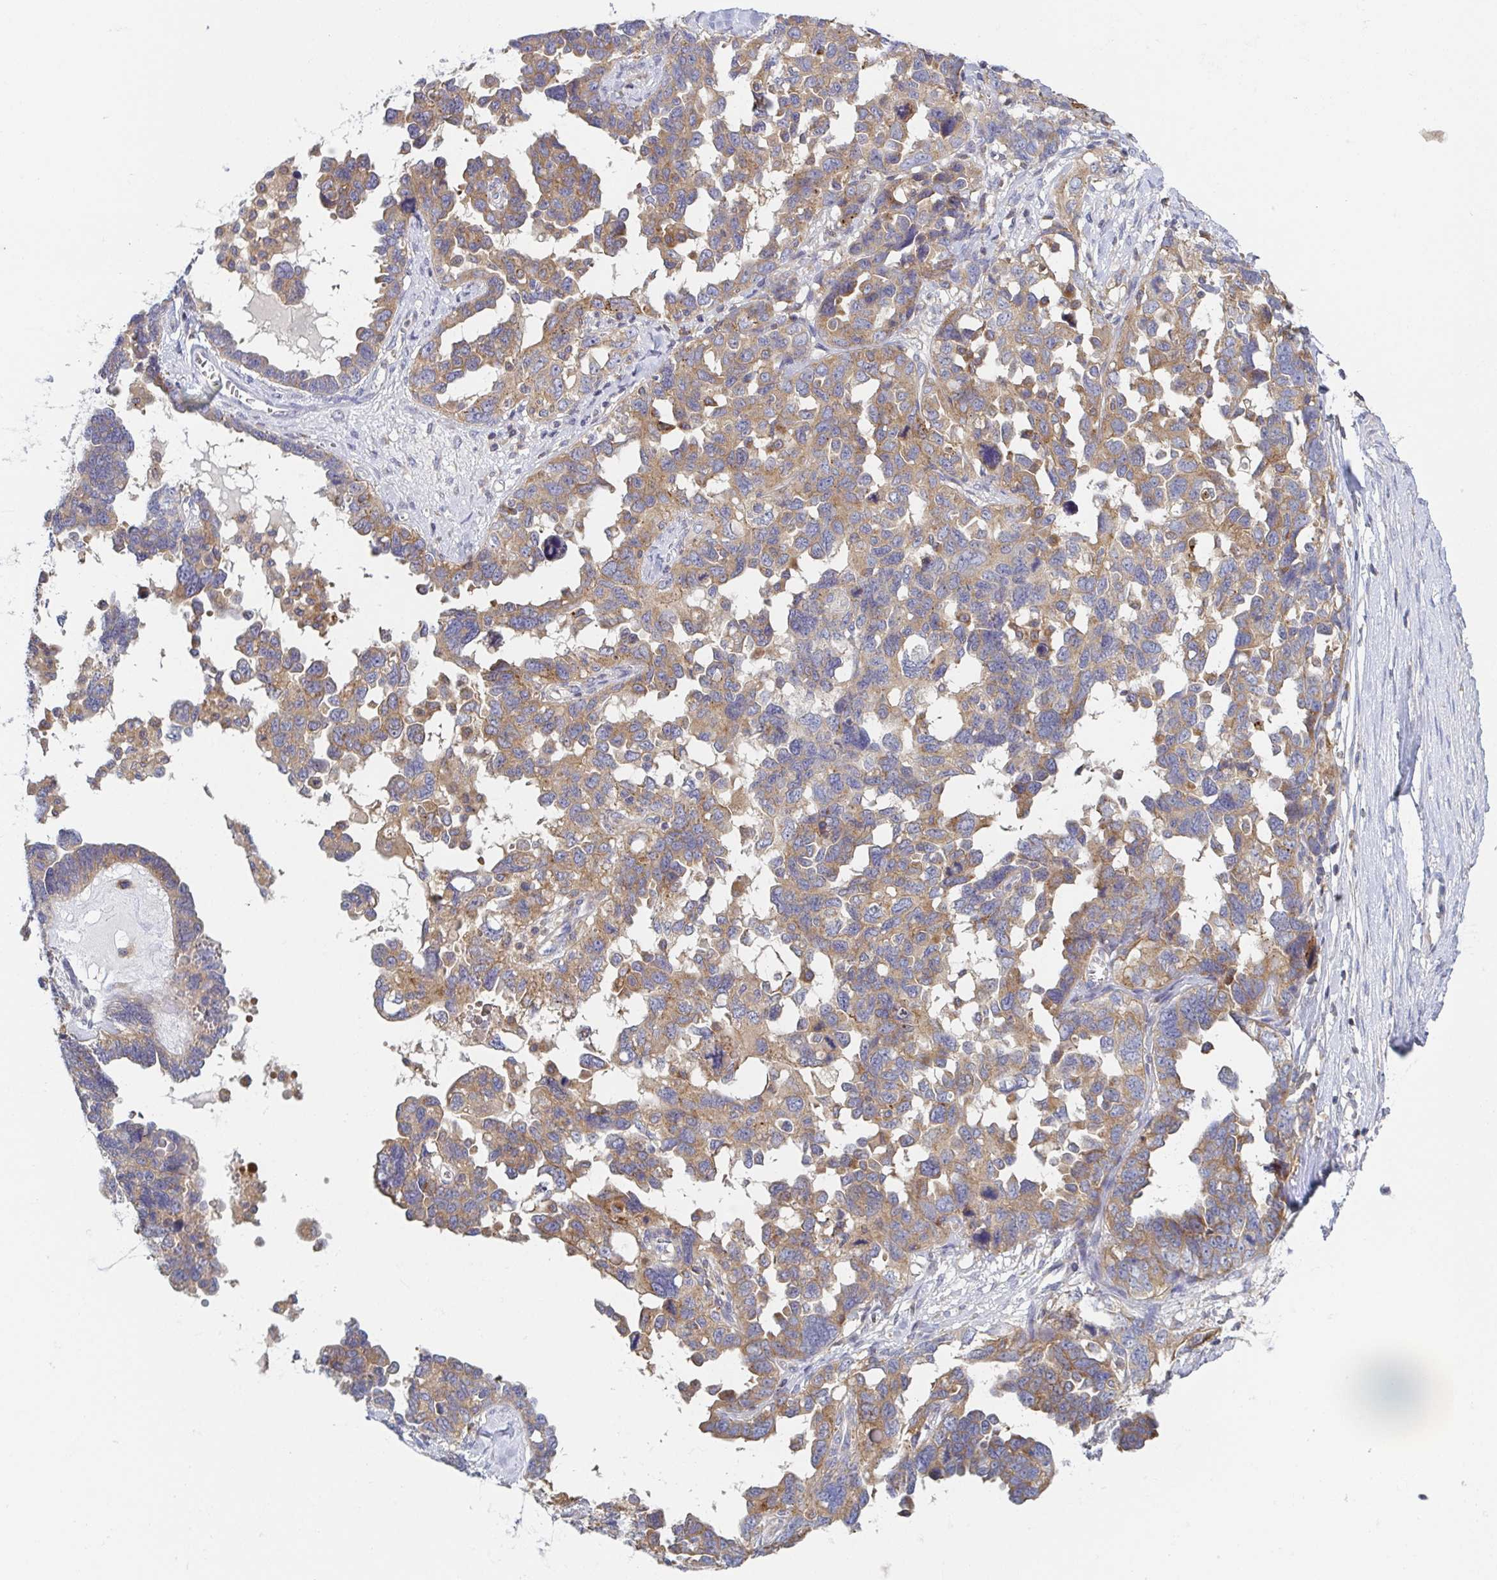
{"staining": {"intensity": "moderate", "quantity": ">75%", "location": "cytoplasmic/membranous"}, "tissue": "ovarian cancer", "cell_type": "Tumor cells", "image_type": "cancer", "snomed": [{"axis": "morphology", "description": "Cystadenocarcinoma, serous, NOS"}, {"axis": "topography", "description": "Ovary"}], "caption": "Immunohistochemistry staining of ovarian cancer, which demonstrates medium levels of moderate cytoplasmic/membranous positivity in approximately >75% of tumor cells indicating moderate cytoplasmic/membranous protein expression. The staining was performed using DAB (brown) for protein detection and nuclei were counterstained in hematoxylin (blue).", "gene": "TUFT1", "patient": {"sex": "female", "age": 69}}